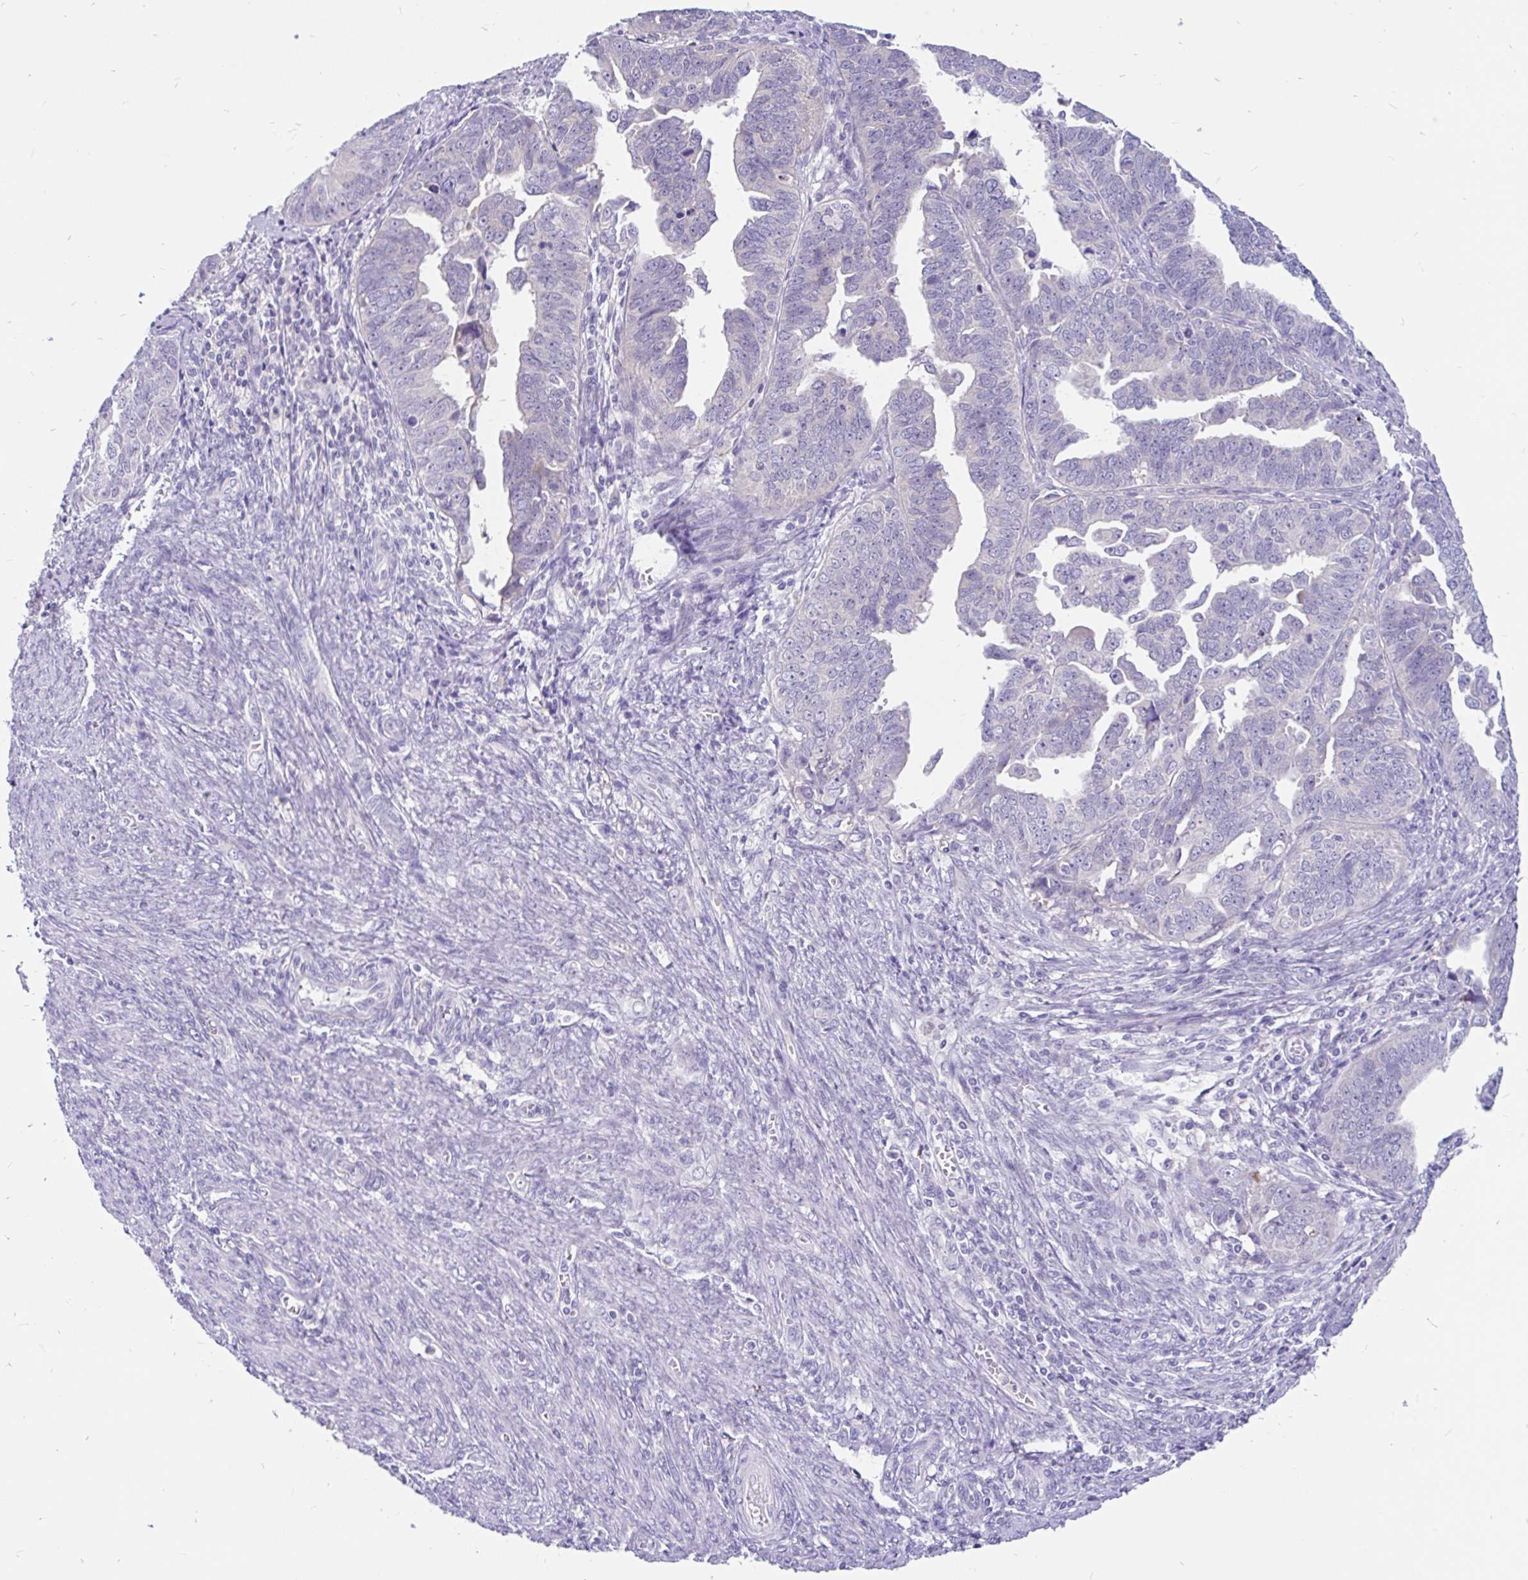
{"staining": {"intensity": "weak", "quantity": "<25%", "location": "cytoplasmic/membranous"}, "tissue": "endometrial cancer", "cell_type": "Tumor cells", "image_type": "cancer", "snomed": [{"axis": "morphology", "description": "Adenocarcinoma, NOS"}, {"axis": "topography", "description": "Endometrium"}], "caption": "IHC histopathology image of human endometrial adenocarcinoma stained for a protein (brown), which reveals no expression in tumor cells.", "gene": "KIAA2013", "patient": {"sex": "female", "age": 75}}